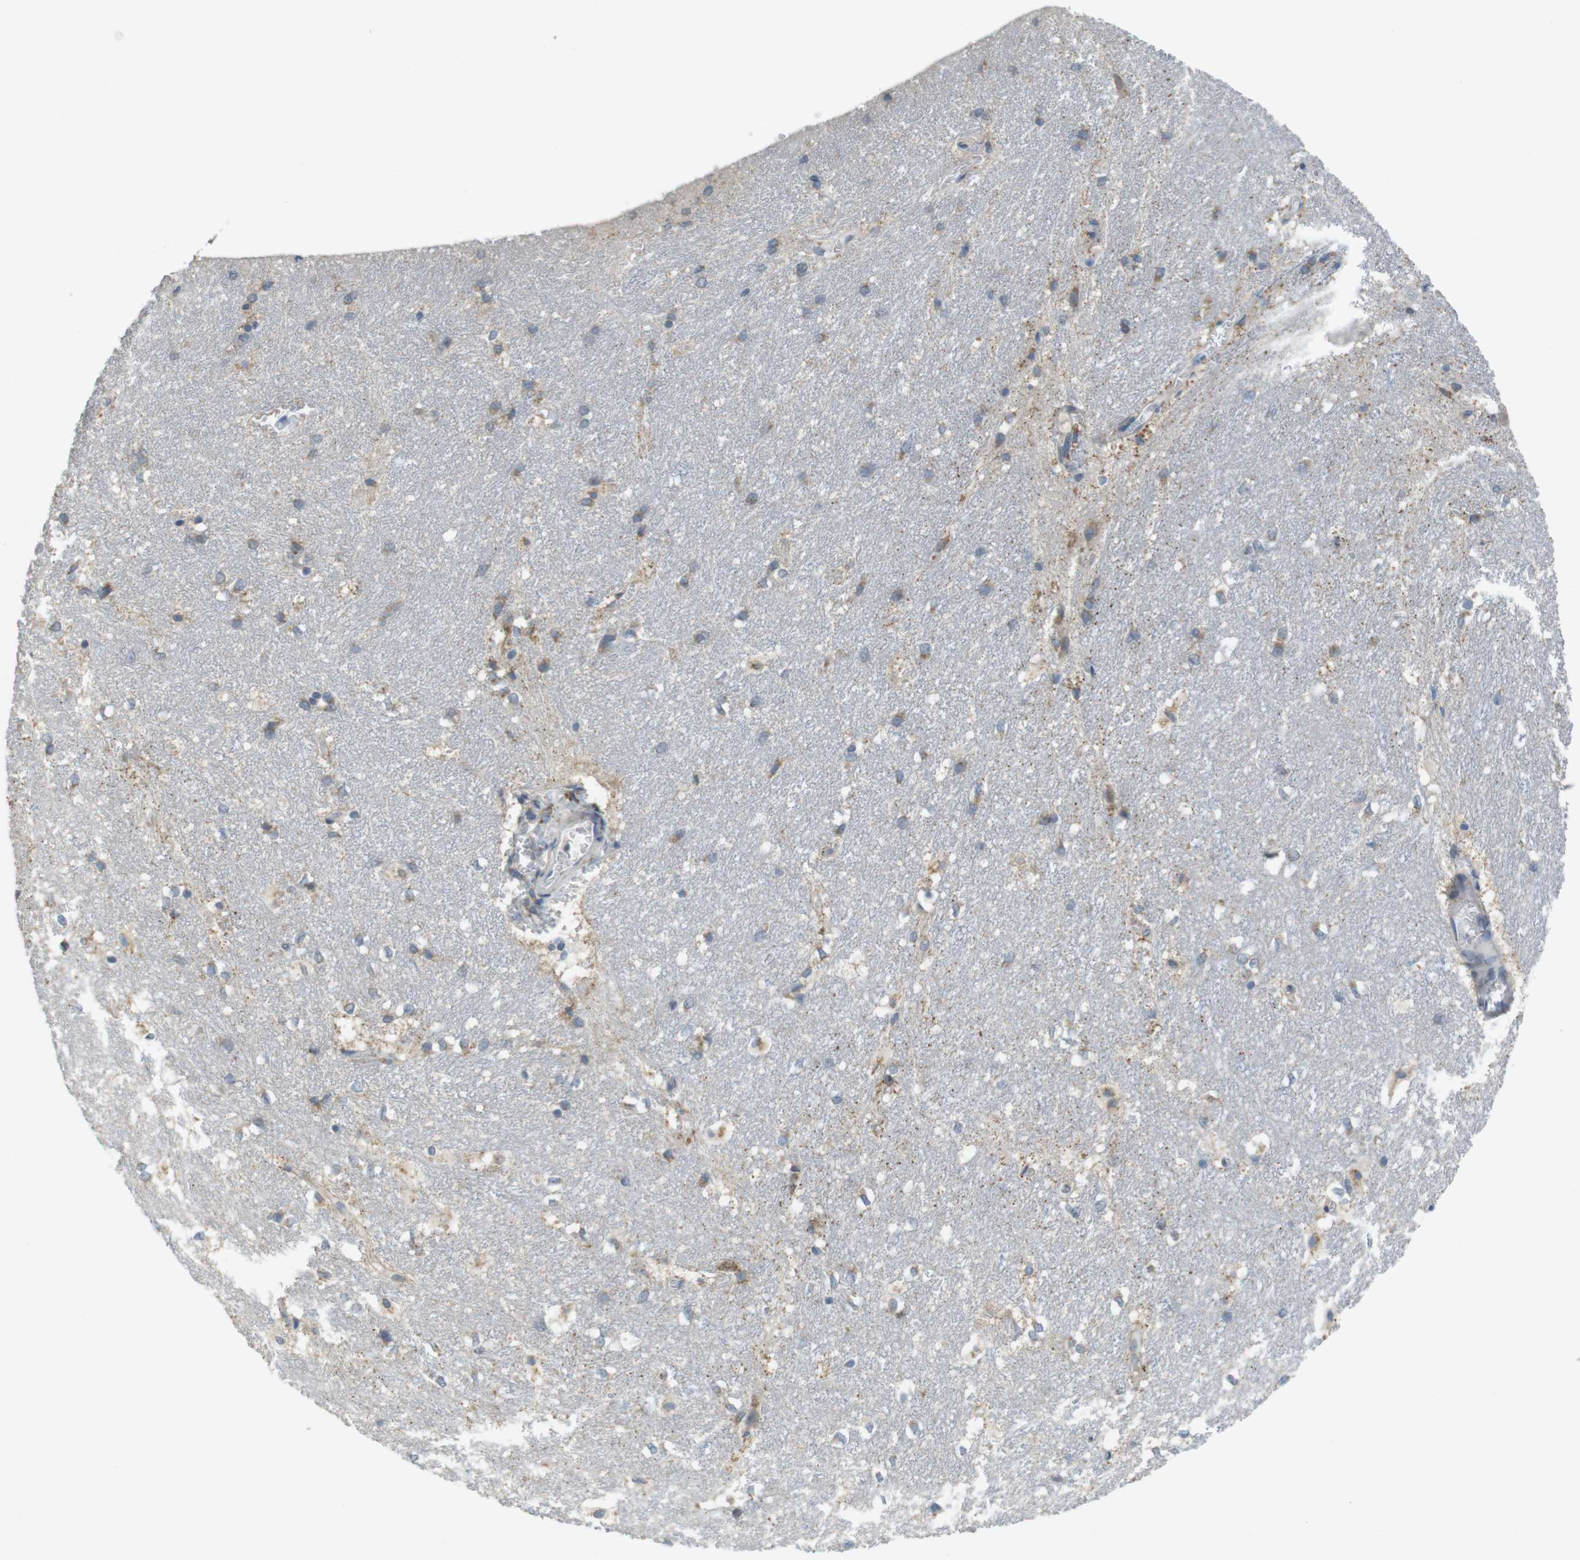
{"staining": {"intensity": "moderate", "quantity": "<25%", "location": "cytoplasmic/membranous"}, "tissue": "hippocampus", "cell_type": "Glial cells", "image_type": "normal", "snomed": [{"axis": "morphology", "description": "Normal tissue, NOS"}, {"axis": "topography", "description": "Hippocampus"}], "caption": "Immunohistochemistry micrograph of normal hippocampus: hippocampus stained using immunohistochemistry (IHC) reveals low levels of moderate protein expression localized specifically in the cytoplasmic/membranous of glial cells, appearing as a cytoplasmic/membranous brown color.", "gene": "YIPF3", "patient": {"sex": "female", "age": 19}}